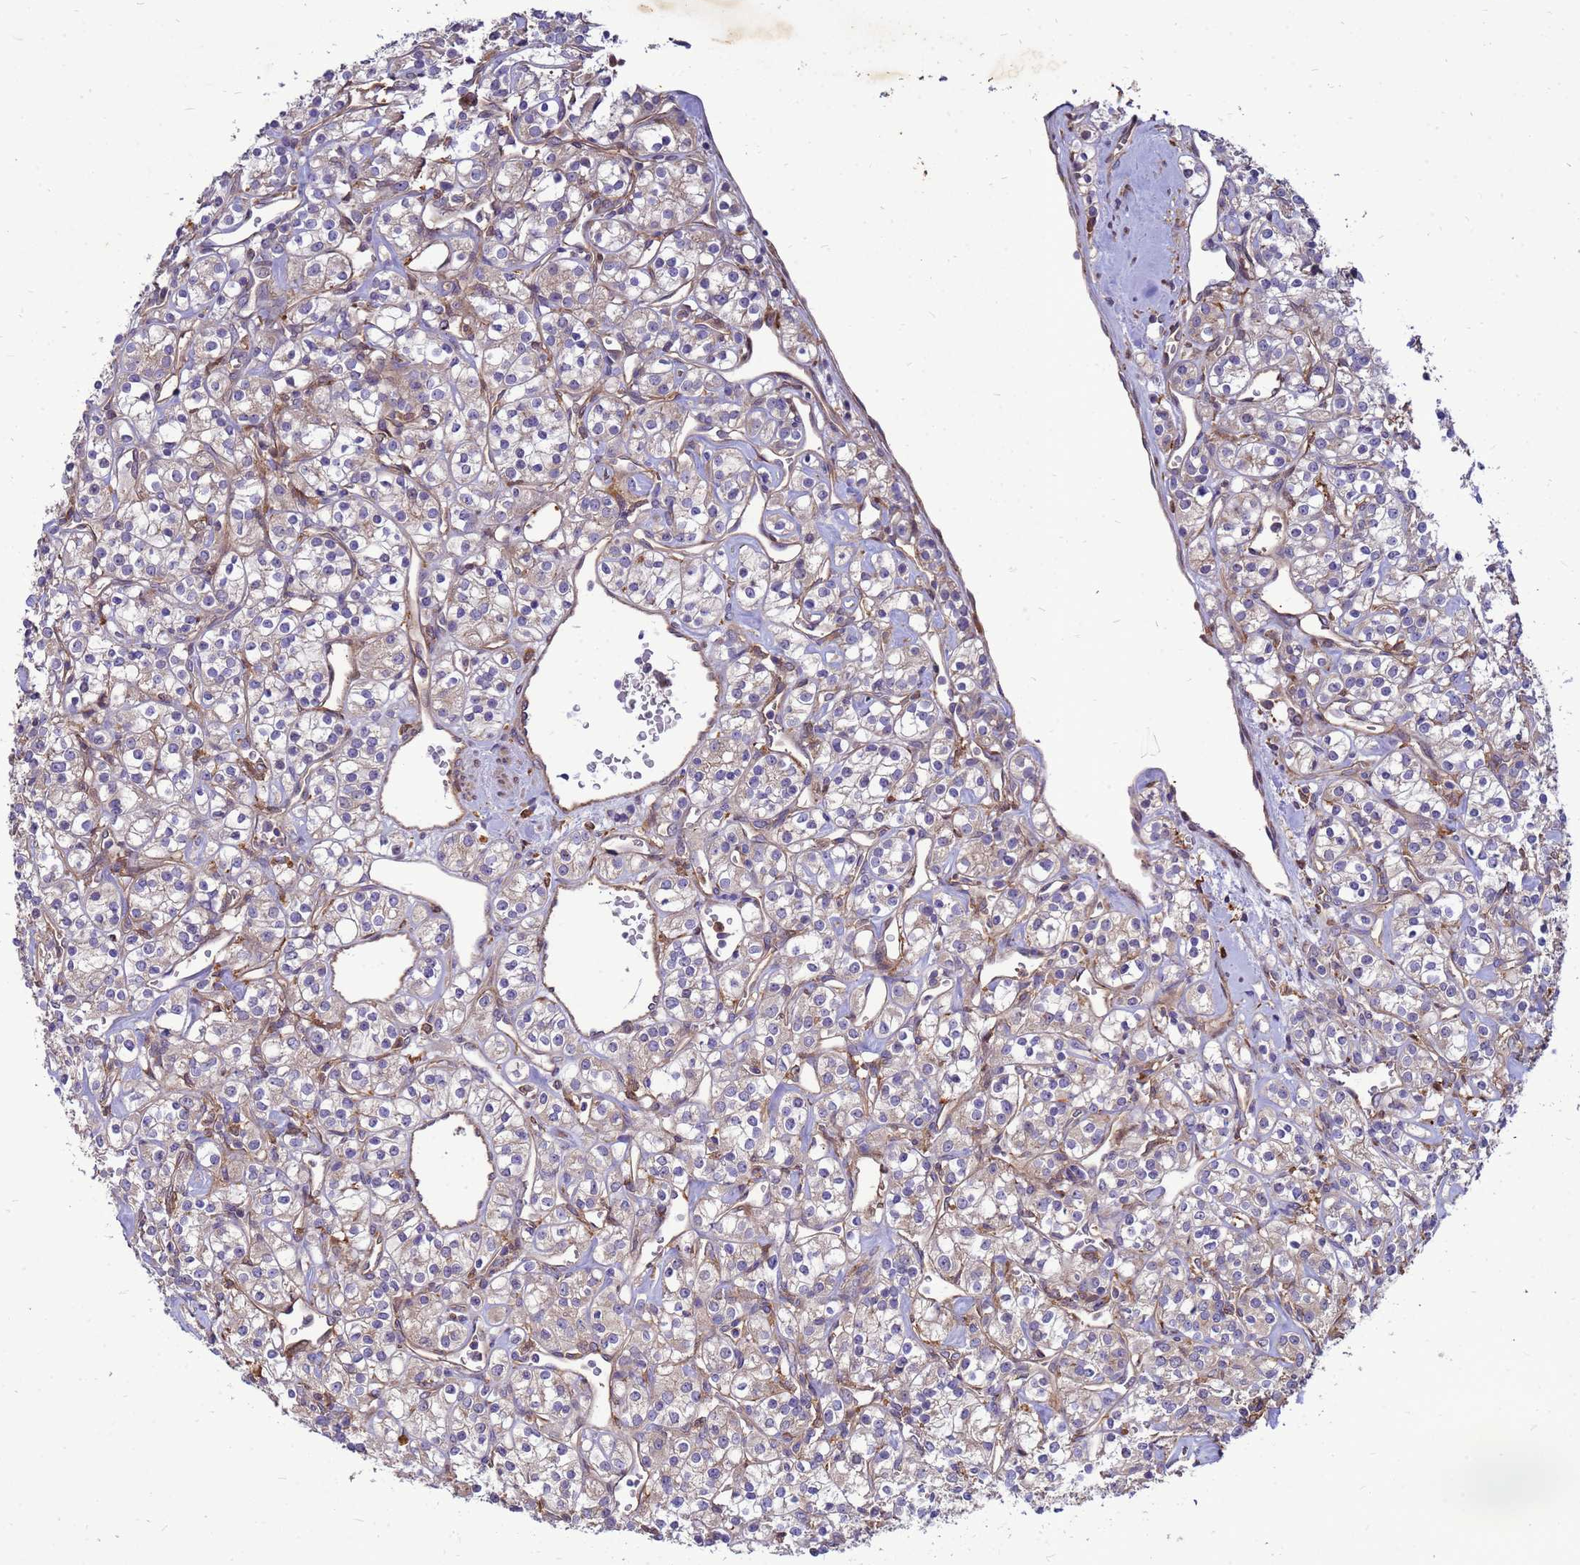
{"staining": {"intensity": "weak", "quantity": "<25%", "location": "cytoplasmic/membranous"}, "tissue": "renal cancer", "cell_type": "Tumor cells", "image_type": "cancer", "snomed": [{"axis": "morphology", "description": "Adenocarcinoma, NOS"}, {"axis": "topography", "description": "Kidney"}], "caption": "Tumor cells show no significant staining in renal adenocarcinoma.", "gene": "RNF215", "patient": {"sex": "male", "age": 77}}